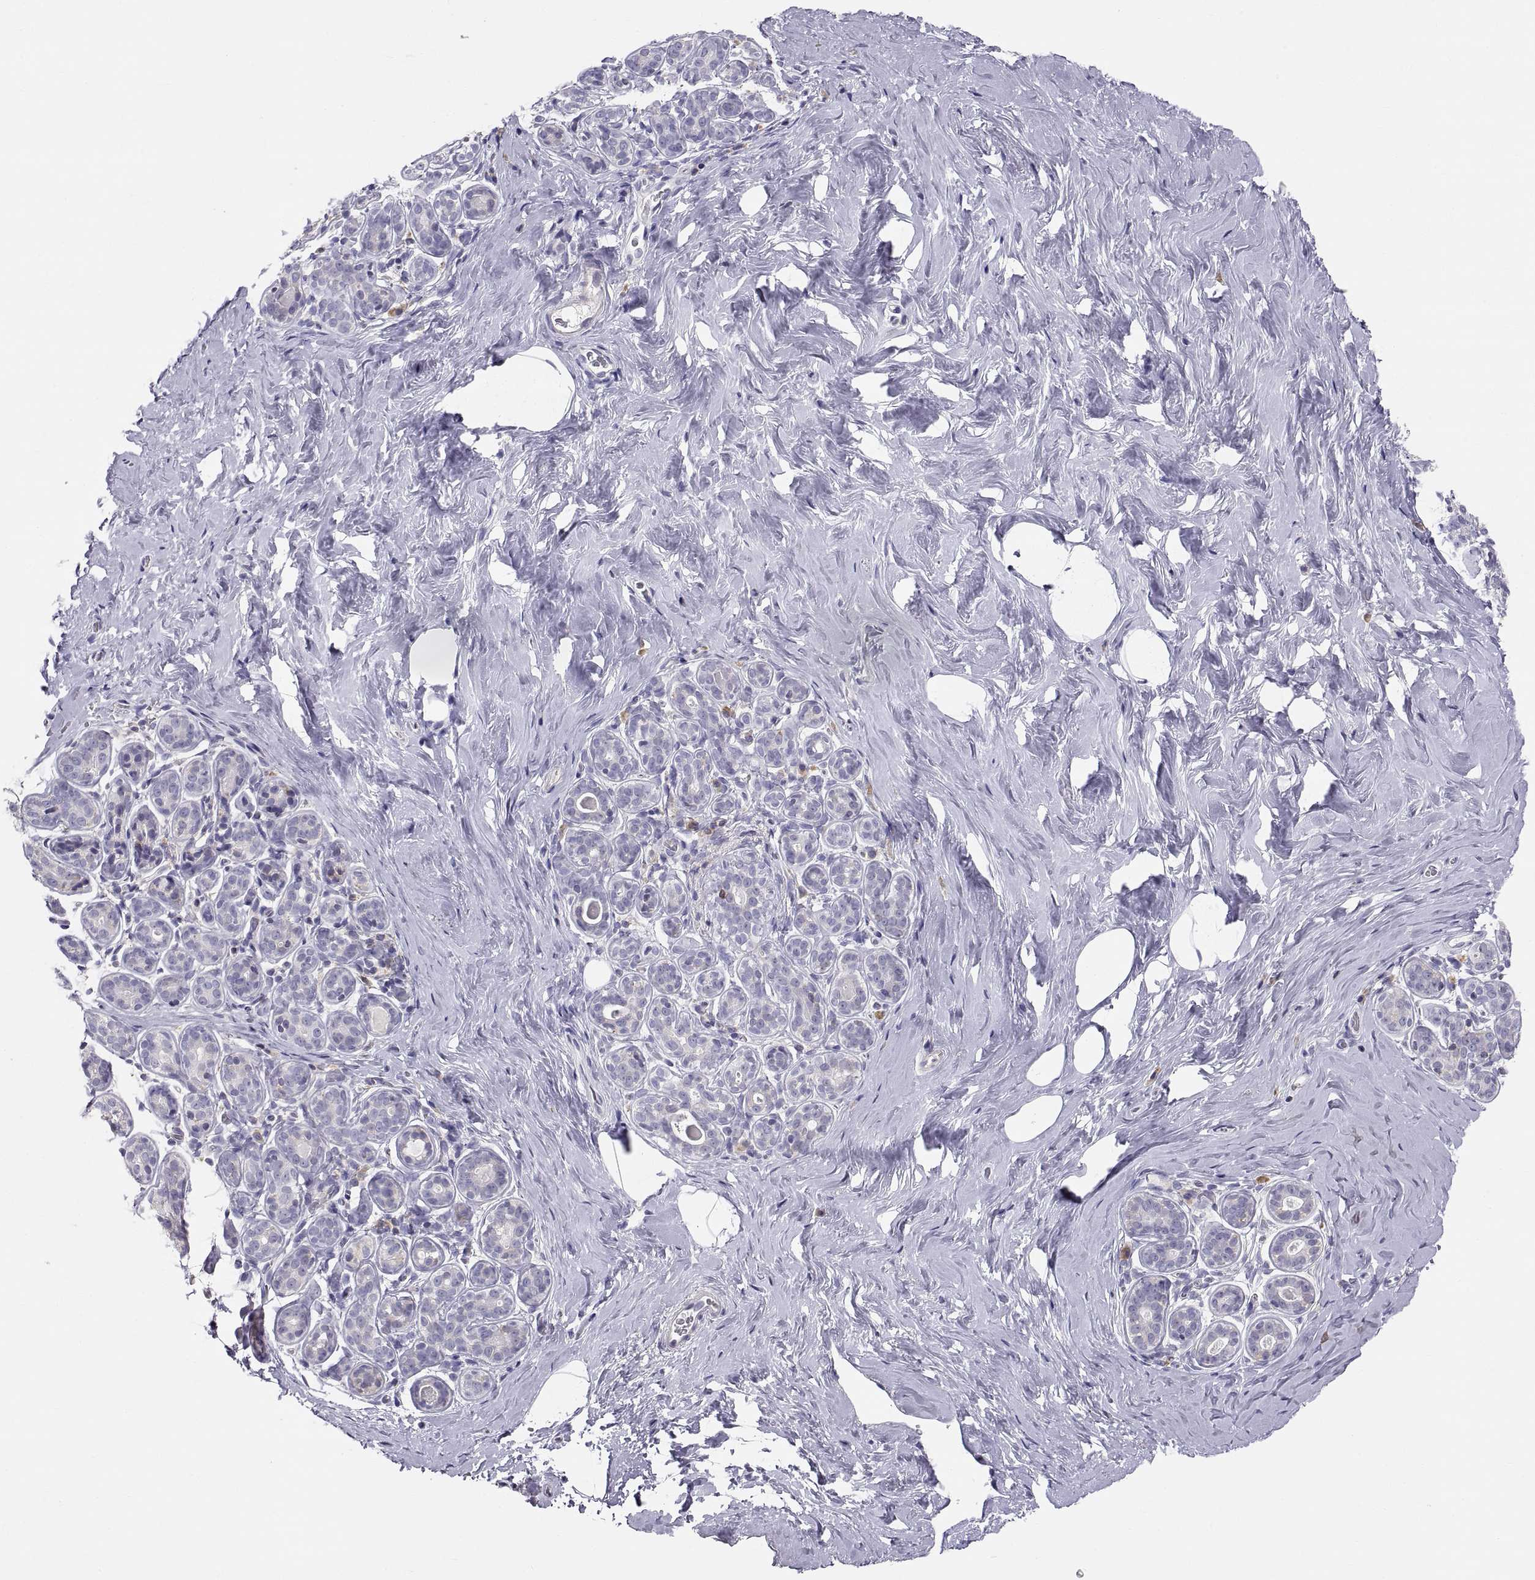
{"staining": {"intensity": "negative", "quantity": "none", "location": "none"}, "tissue": "breast", "cell_type": "Adipocytes", "image_type": "normal", "snomed": [{"axis": "morphology", "description": "Normal tissue, NOS"}, {"axis": "topography", "description": "Skin"}, {"axis": "topography", "description": "Breast"}], "caption": "The micrograph shows no staining of adipocytes in unremarkable breast. (DAB (3,3'-diaminobenzidine) immunohistochemistry, high magnification).", "gene": "ERO1A", "patient": {"sex": "female", "age": 43}}